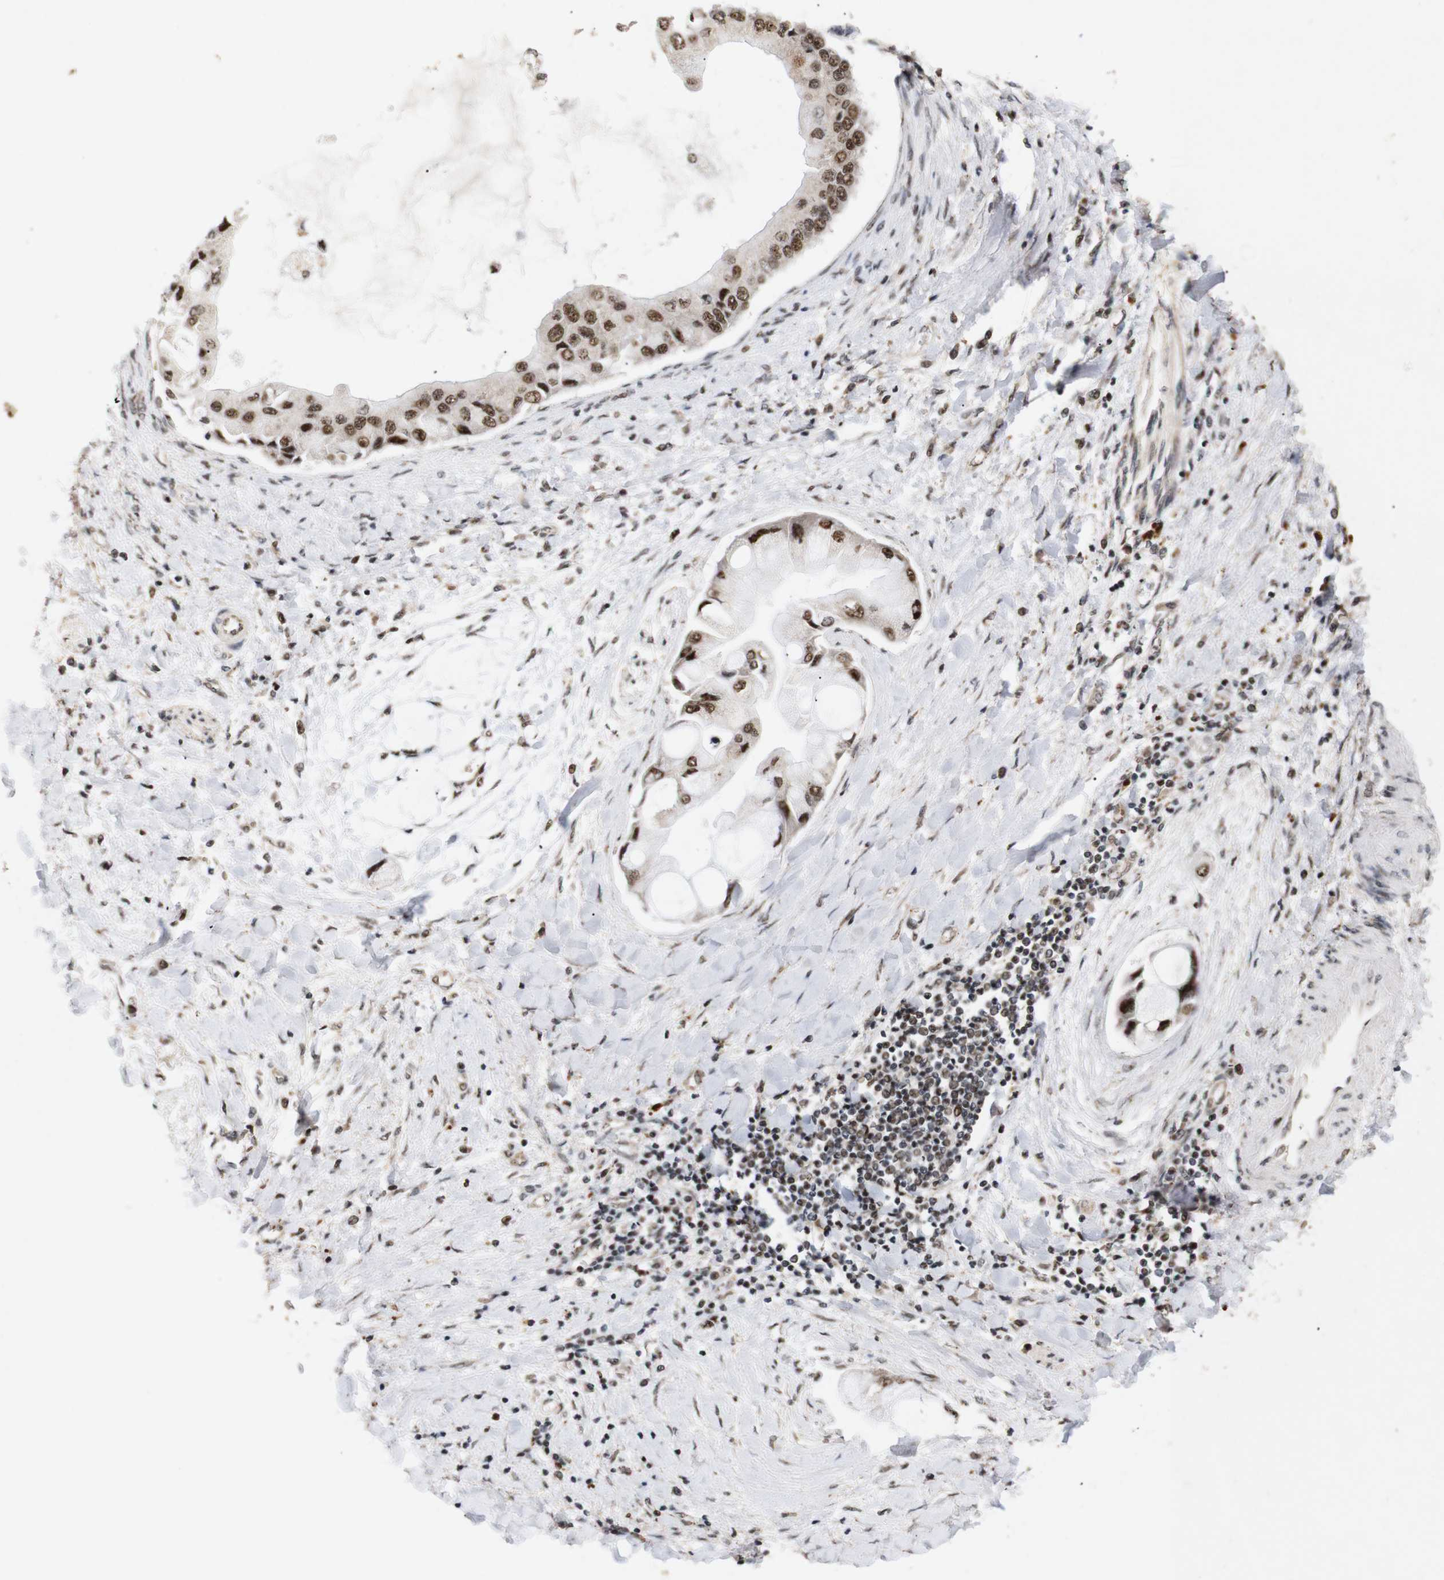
{"staining": {"intensity": "moderate", "quantity": ">75%", "location": "nuclear"}, "tissue": "liver cancer", "cell_type": "Tumor cells", "image_type": "cancer", "snomed": [{"axis": "morphology", "description": "Cholangiocarcinoma"}, {"axis": "topography", "description": "Liver"}], "caption": "Liver cancer was stained to show a protein in brown. There is medium levels of moderate nuclear expression in about >75% of tumor cells.", "gene": "PYM1", "patient": {"sex": "male", "age": 50}}